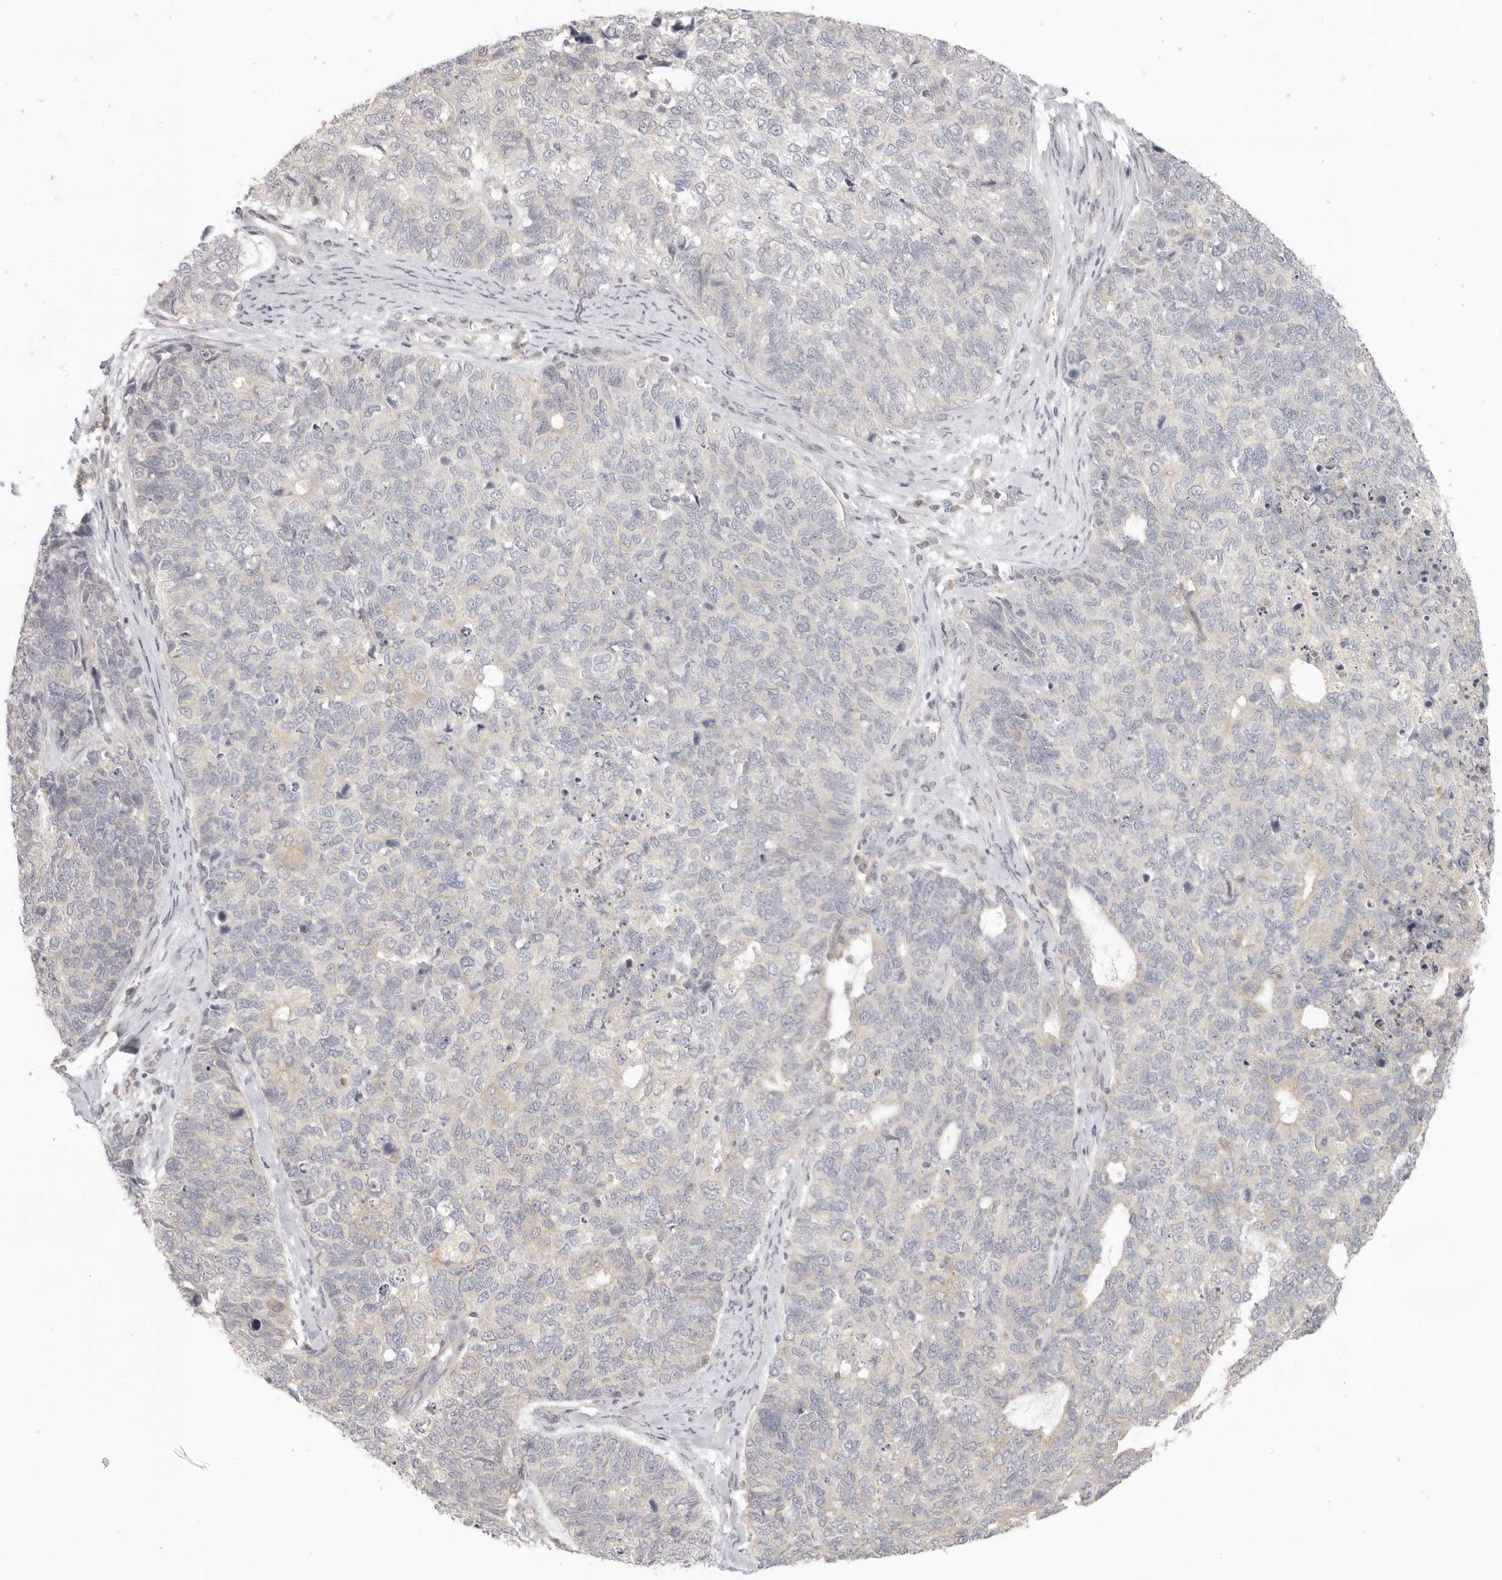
{"staining": {"intensity": "weak", "quantity": "<25%", "location": "cytoplasmic/membranous"}, "tissue": "cervical cancer", "cell_type": "Tumor cells", "image_type": "cancer", "snomed": [{"axis": "morphology", "description": "Squamous cell carcinoma, NOS"}, {"axis": "topography", "description": "Cervix"}], "caption": "Human squamous cell carcinoma (cervical) stained for a protein using immunohistochemistry reveals no staining in tumor cells.", "gene": "AHDC1", "patient": {"sex": "female", "age": 63}}